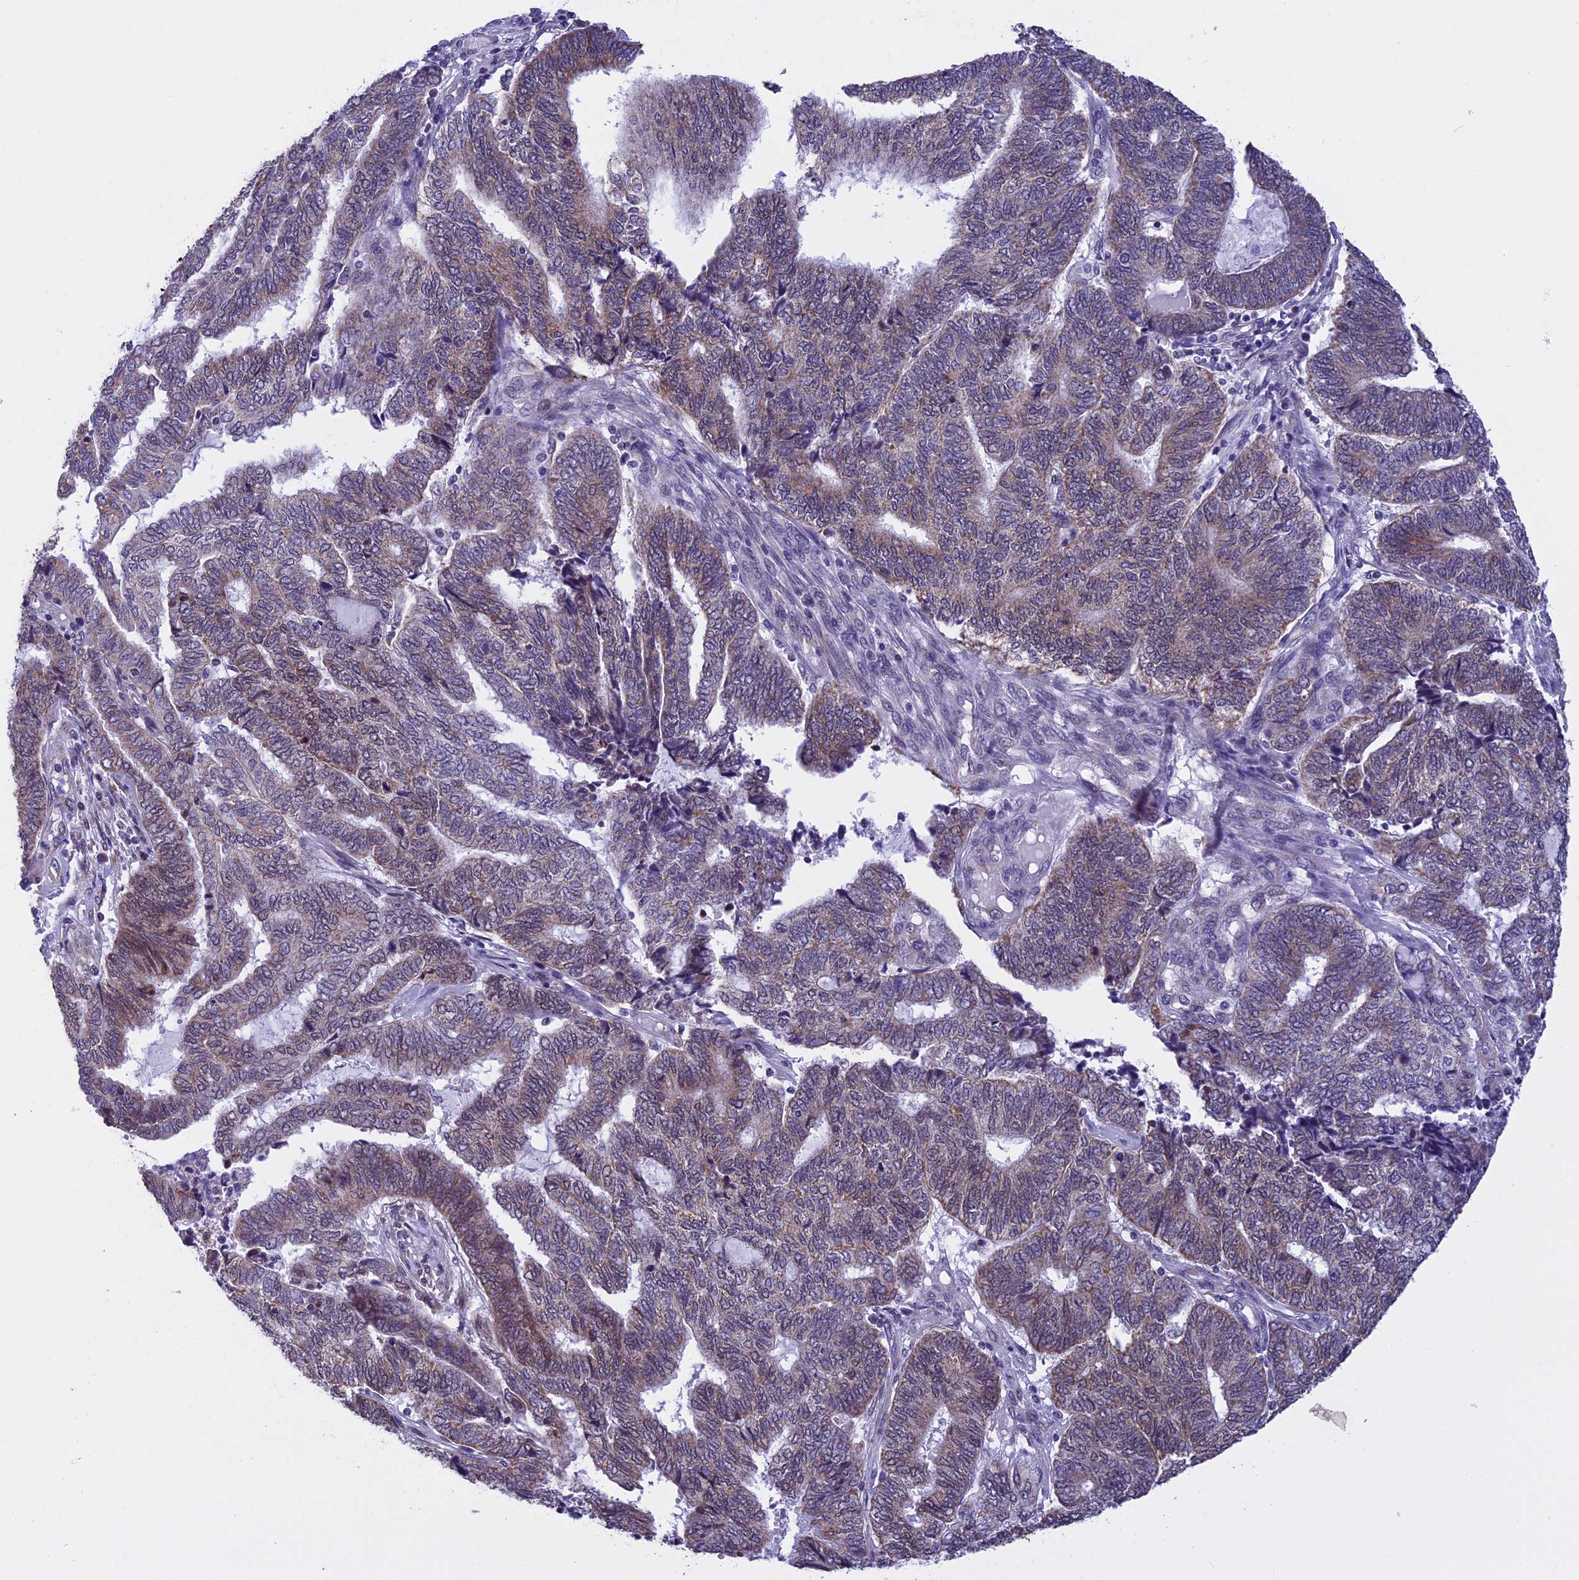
{"staining": {"intensity": "weak", "quantity": ">75%", "location": "cytoplasmic/membranous"}, "tissue": "endometrial cancer", "cell_type": "Tumor cells", "image_type": "cancer", "snomed": [{"axis": "morphology", "description": "Adenocarcinoma, NOS"}, {"axis": "topography", "description": "Uterus"}, {"axis": "topography", "description": "Endometrium"}], "caption": "A high-resolution photomicrograph shows immunohistochemistry (IHC) staining of endometrial adenocarcinoma, which shows weak cytoplasmic/membranous expression in about >75% of tumor cells.", "gene": "ZNF317", "patient": {"sex": "female", "age": 70}}